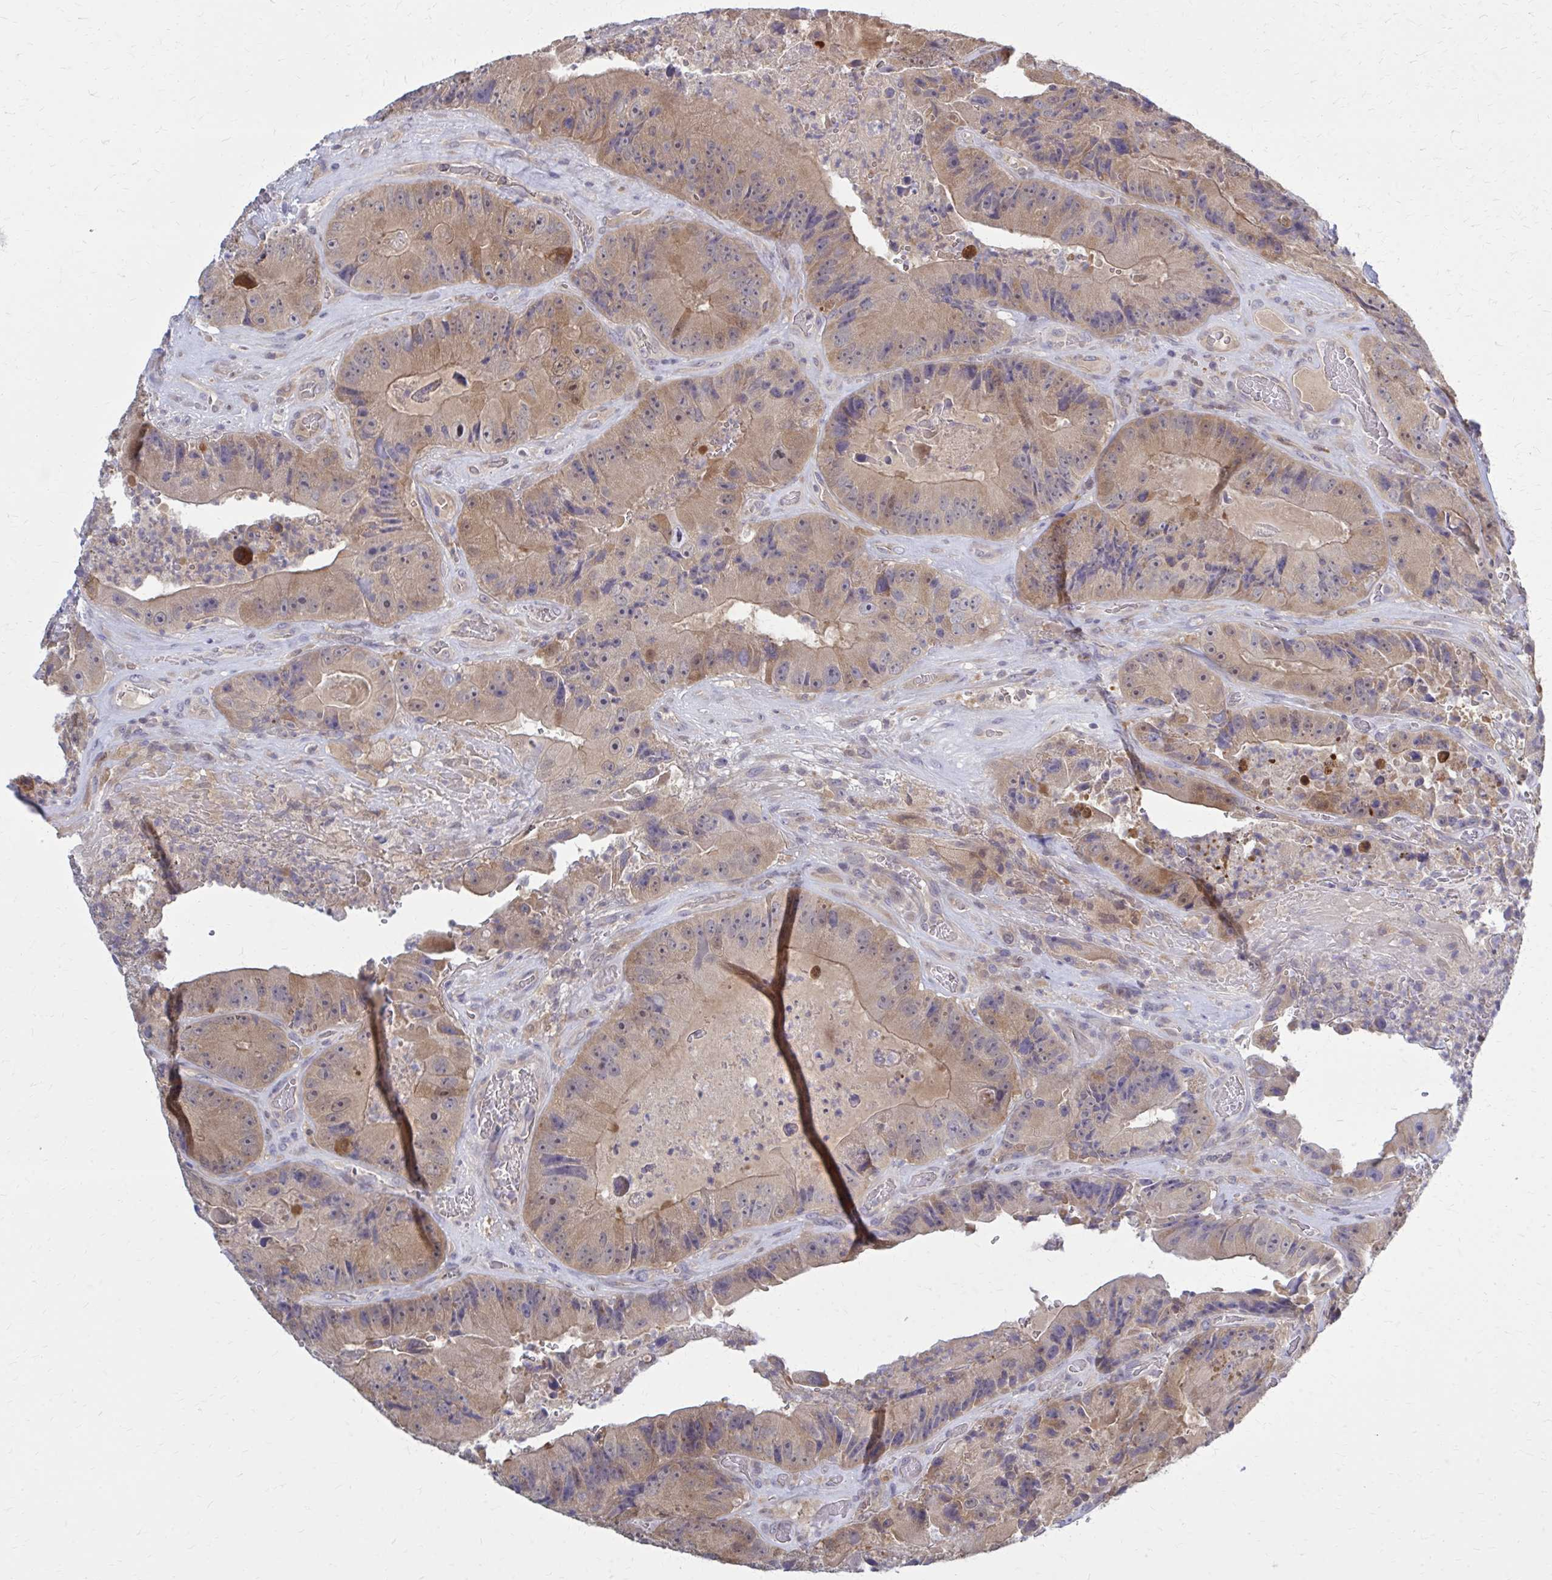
{"staining": {"intensity": "moderate", "quantity": ">75%", "location": "cytoplasmic/membranous"}, "tissue": "colorectal cancer", "cell_type": "Tumor cells", "image_type": "cancer", "snomed": [{"axis": "morphology", "description": "Adenocarcinoma, NOS"}, {"axis": "topography", "description": "Colon"}], "caption": "Immunohistochemistry (IHC) histopathology image of human colorectal cancer stained for a protein (brown), which shows medium levels of moderate cytoplasmic/membranous staining in approximately >75% of tumor cells.", "gene": "DBI", "patient": {"sex": "female", "age": 86}}